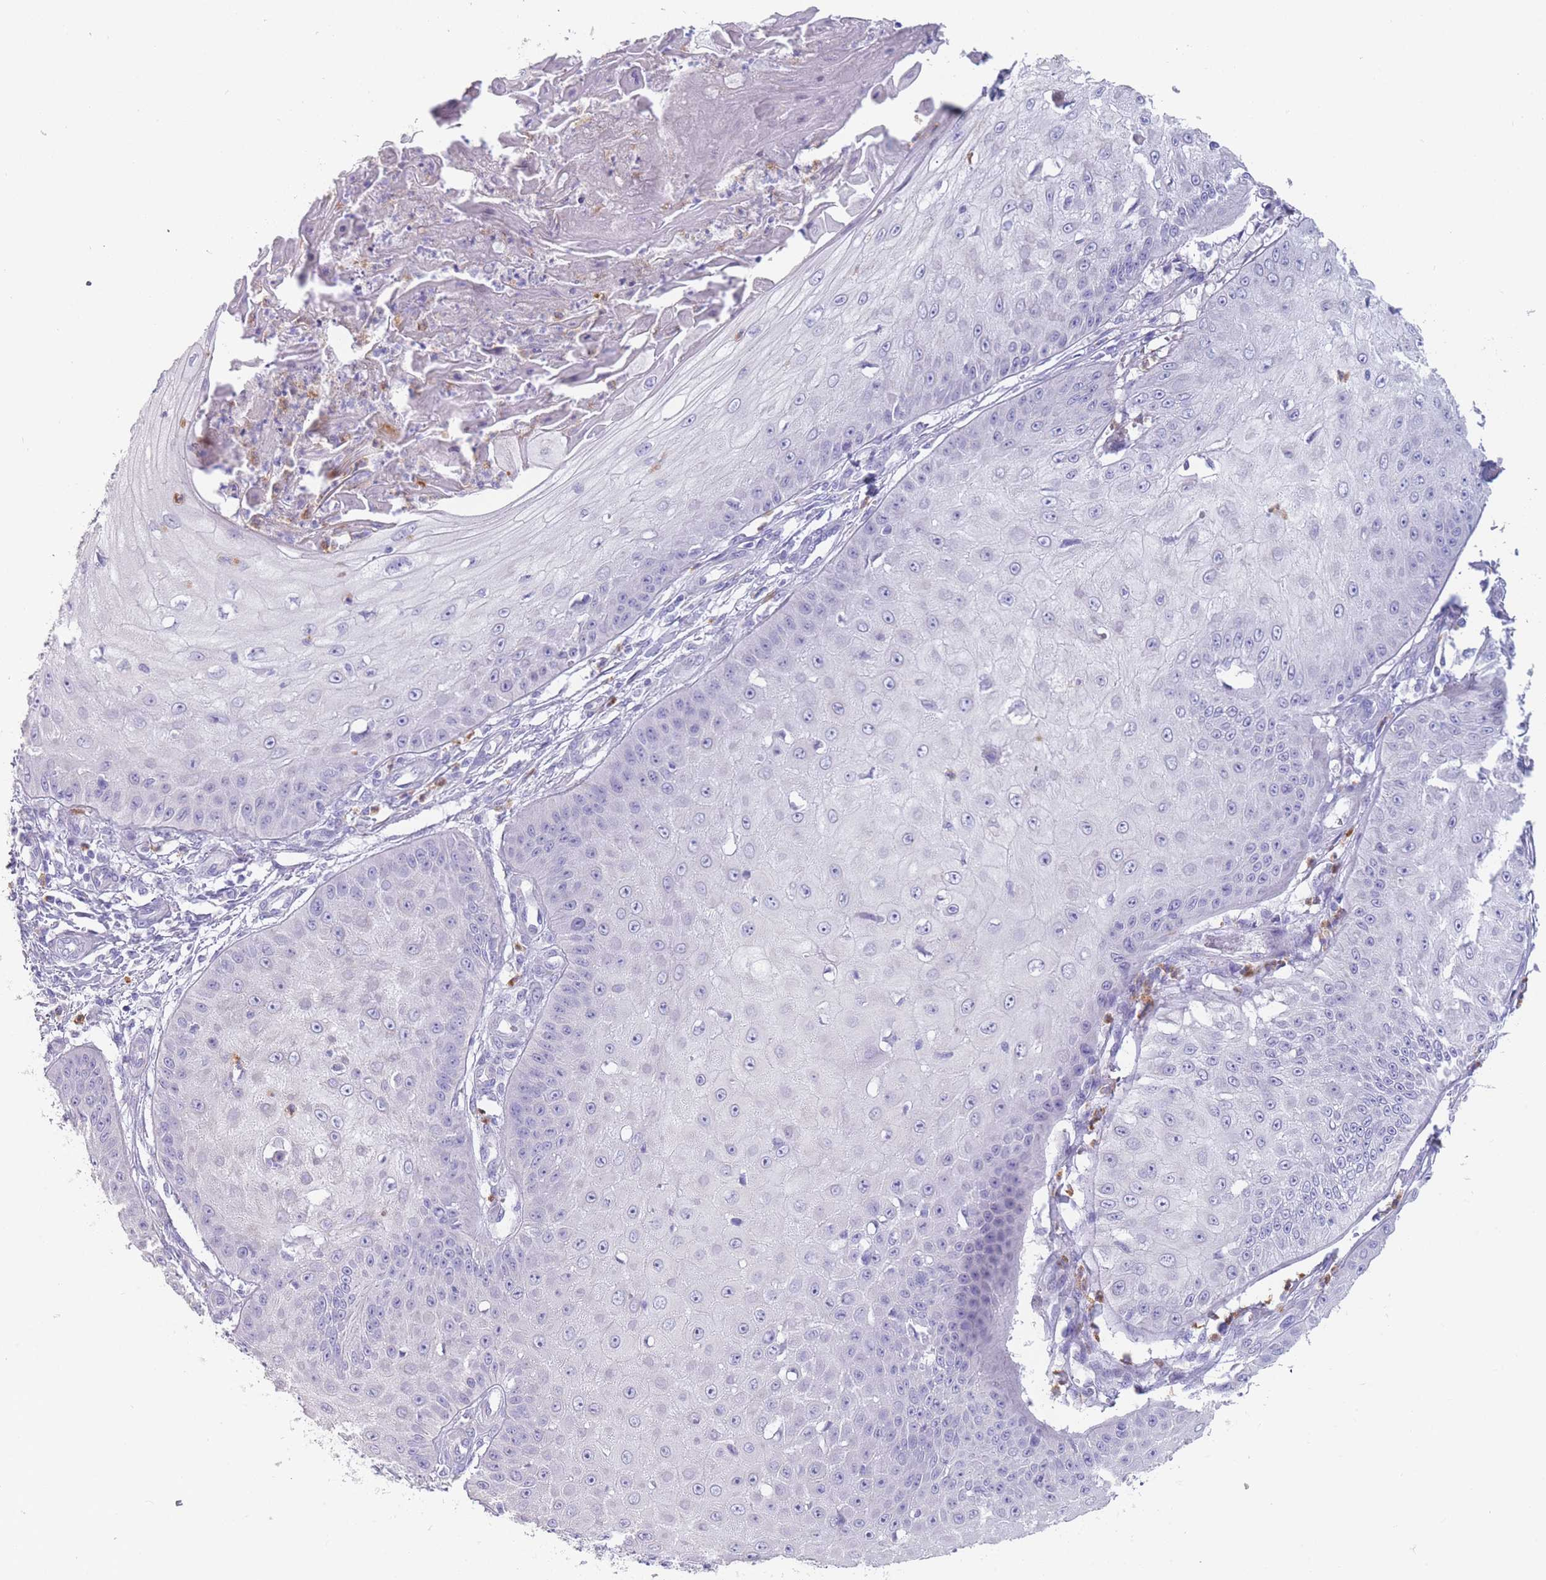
{"staining": {"intensity": "negative", "quantity": "none", "location": "none"}, "tissue": "skin cancer", "cell_type": "Tumor cells", "image_type": "cancer", "snomed": [{"axis": "morphology", "description": "Squamous cell carcinoma, NOS"}, {"axis": "topography", "description": "Skin"}], "caption": "This image is of squamous cell carcinoma (skin) stained with immunohistochemistry to label a protein in brown with the nuclei are counter-stained blue. There is no staining in tumor cells.", "gene": "ZNF627", "patient": {"sex": "male", "age": 70}}